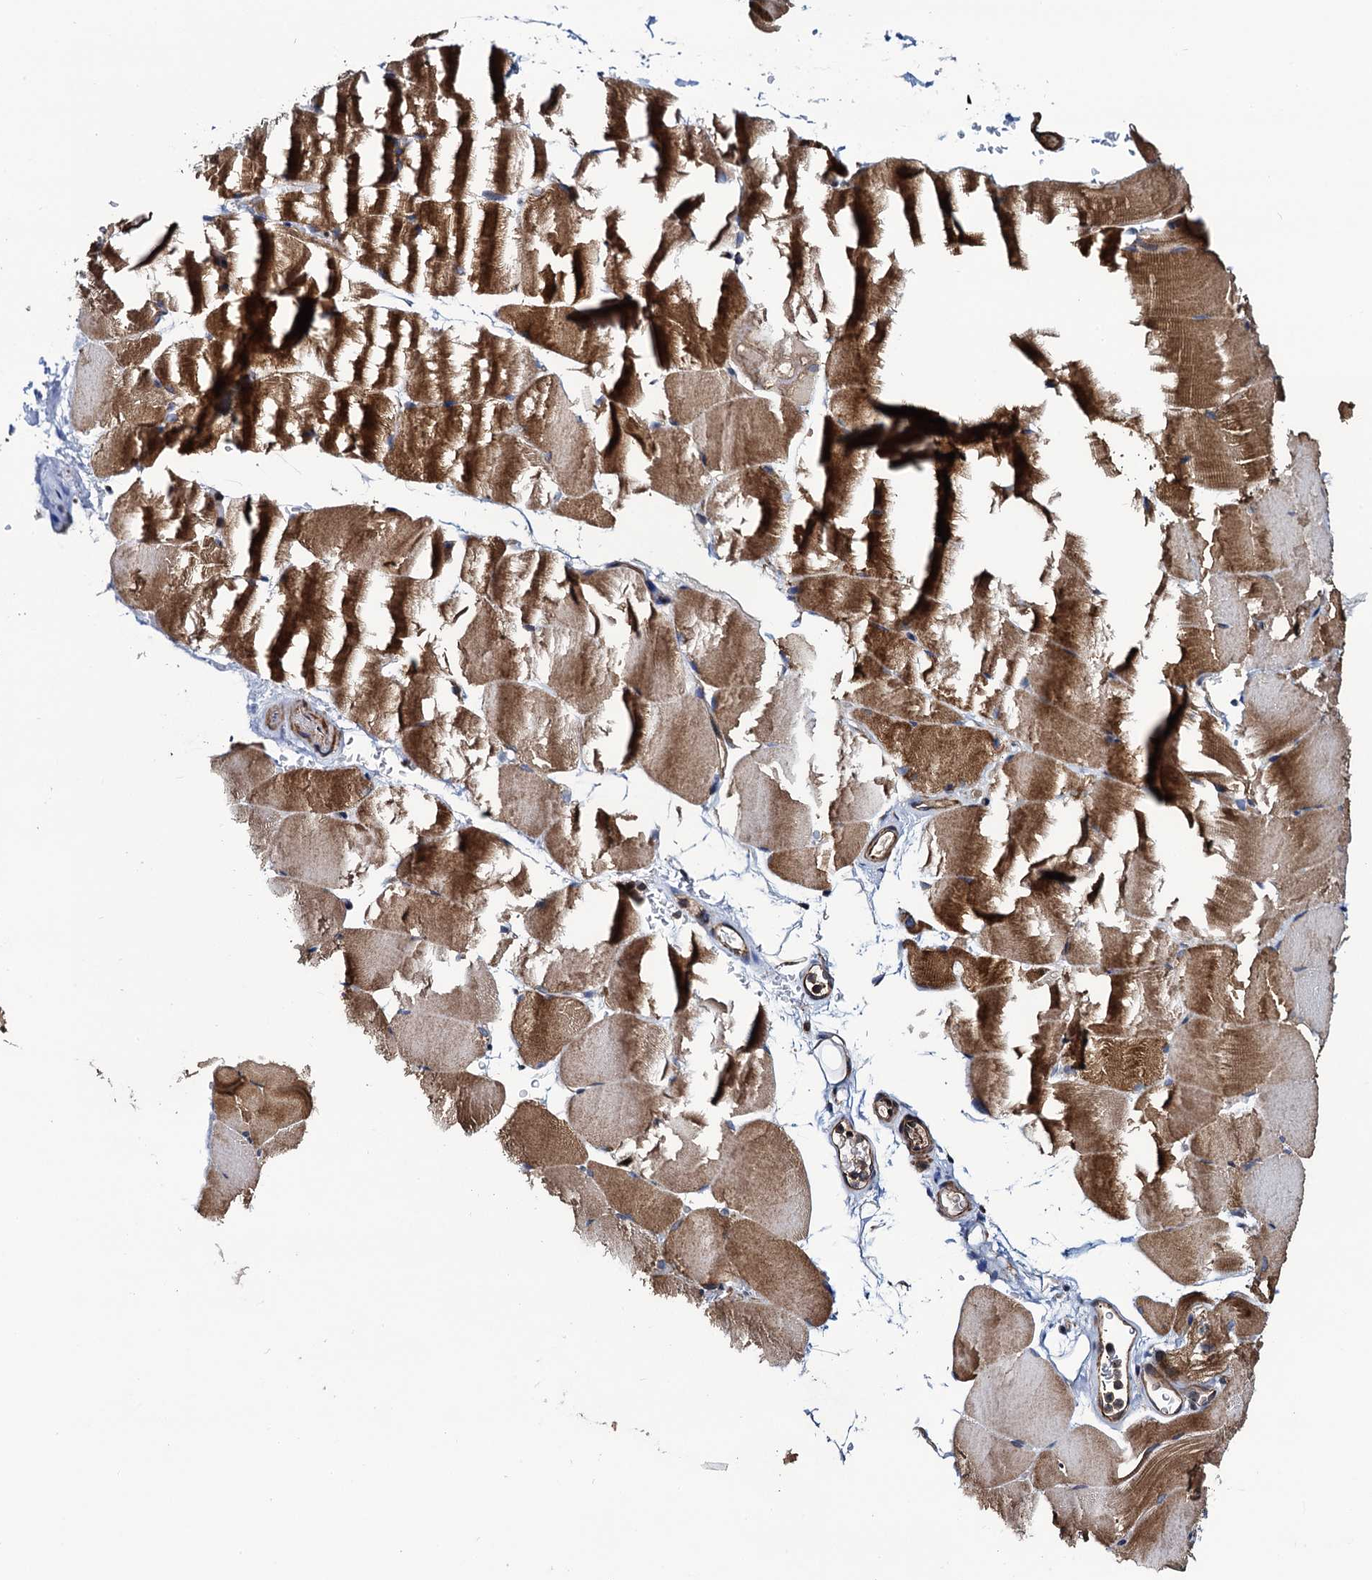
{"staining": {"intensity": "moderate", "quantity": "25%-75%", "location": "cytoplasmic/membranous"}, "tissue": "skeletal muscle", "cell_type": "Myocytes", "image_type": "normal", "snomed": [{"axis": "morphology", "description": "Normal tissue, NOS"}, {"axis": "topography", "description": "Skeletal muscle"}, {"axis": "topography", "description": "Parathyroid gland"}], "caption": "Skeletal muscle stained with immunohistochemistry (IHC) shows moderate cytoplasmic/membranous positivity in about 25%-75% of myocytes.", "gene": "NEK1", "patient": {"sex": "female", "age": 37}}